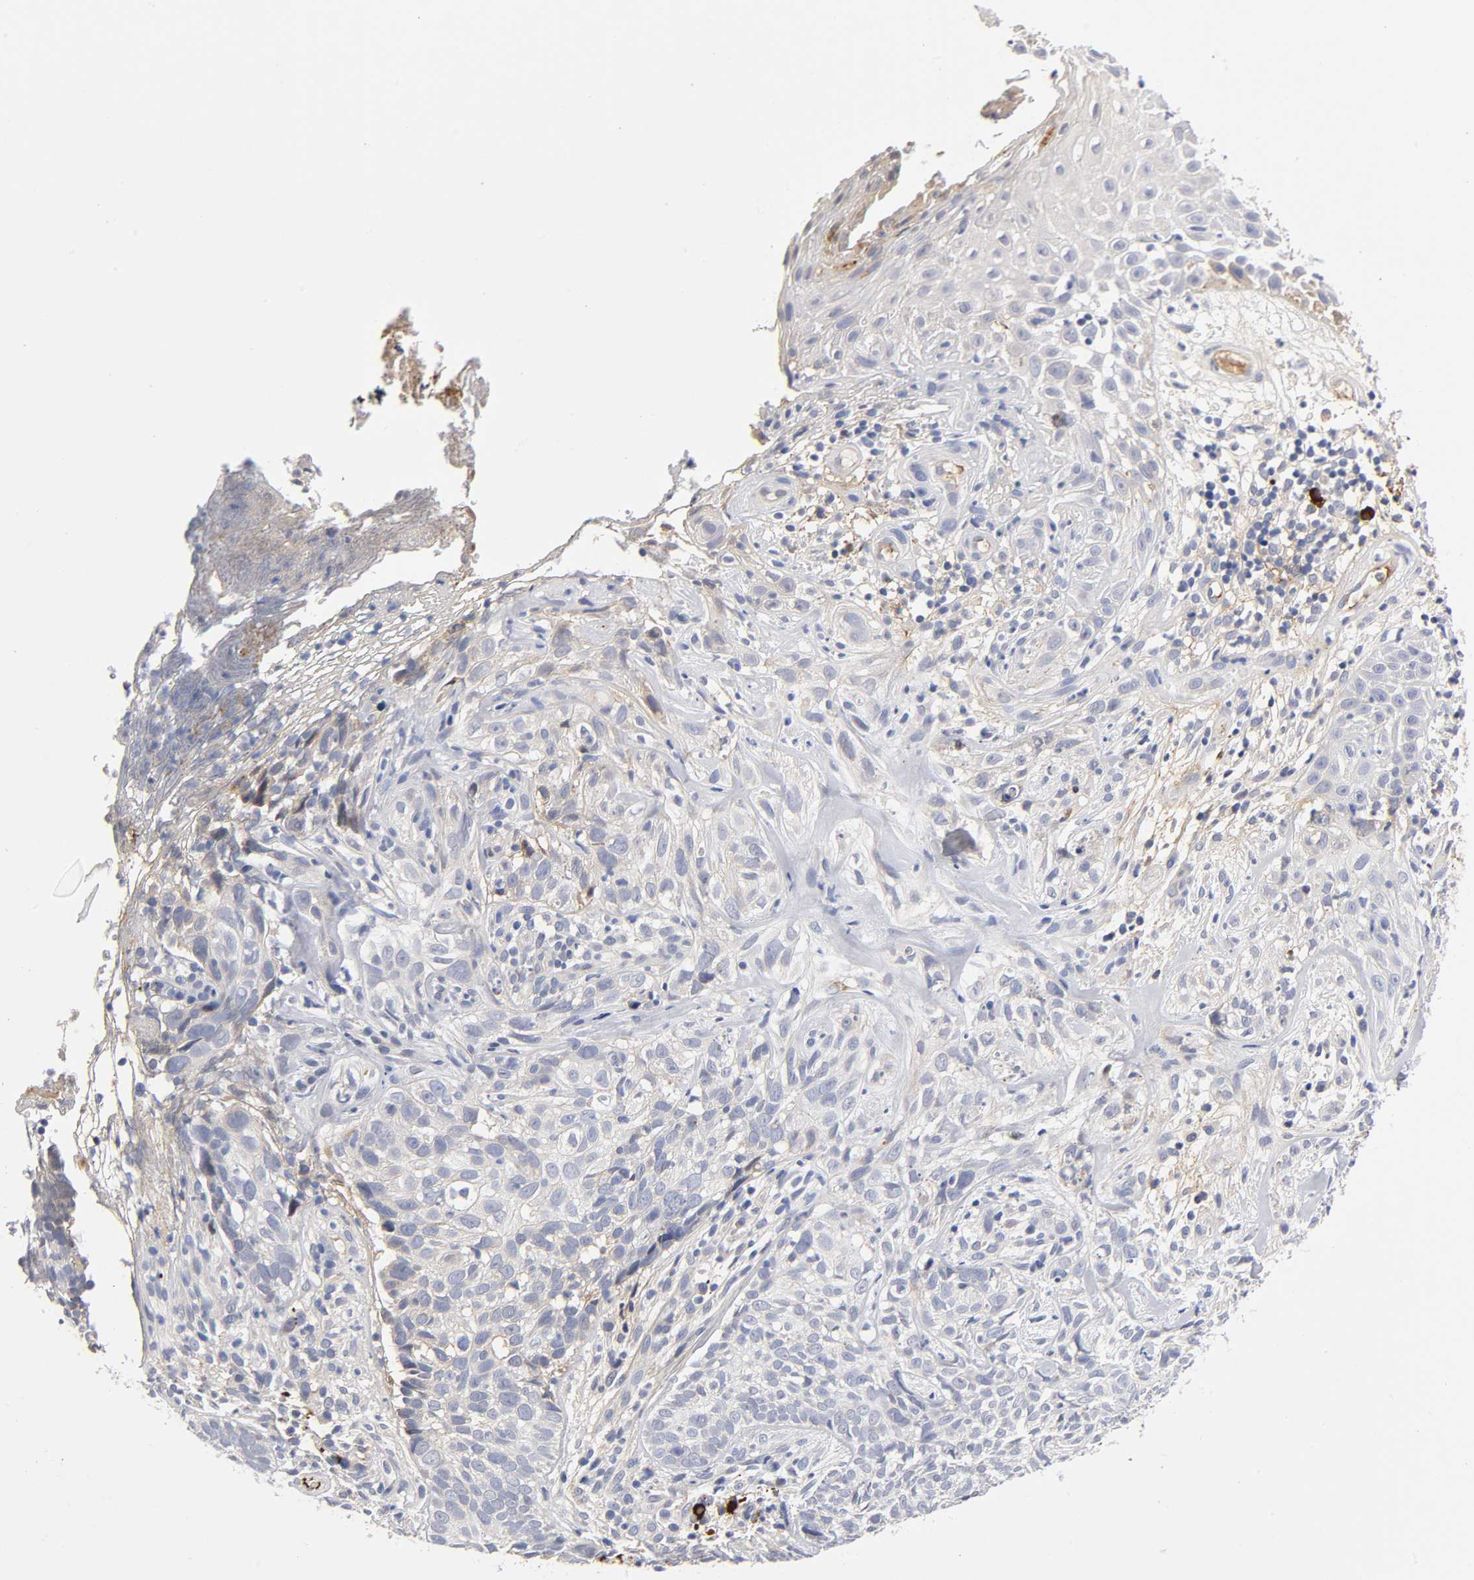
{"staining": {"intensity": "weak", "quantity": "25%-75%", "location": "cytoplasmic/membranous"}, "tissue": "skin cancer", "cell_type": "Tumor cells", "image_type": "cancer", "snomed": [{"axis": "morphology", "description": "Basal cell carcinoma"}, {"axis": "topography", "description": "Skin"}], "caption": "Protein staining displays weak cytoplasmic/membranous expression in about 25%-75% of tumor cells in skin cancer.", "gene": "NOVA1", "patient": {"sex": "male", "age": 72}}